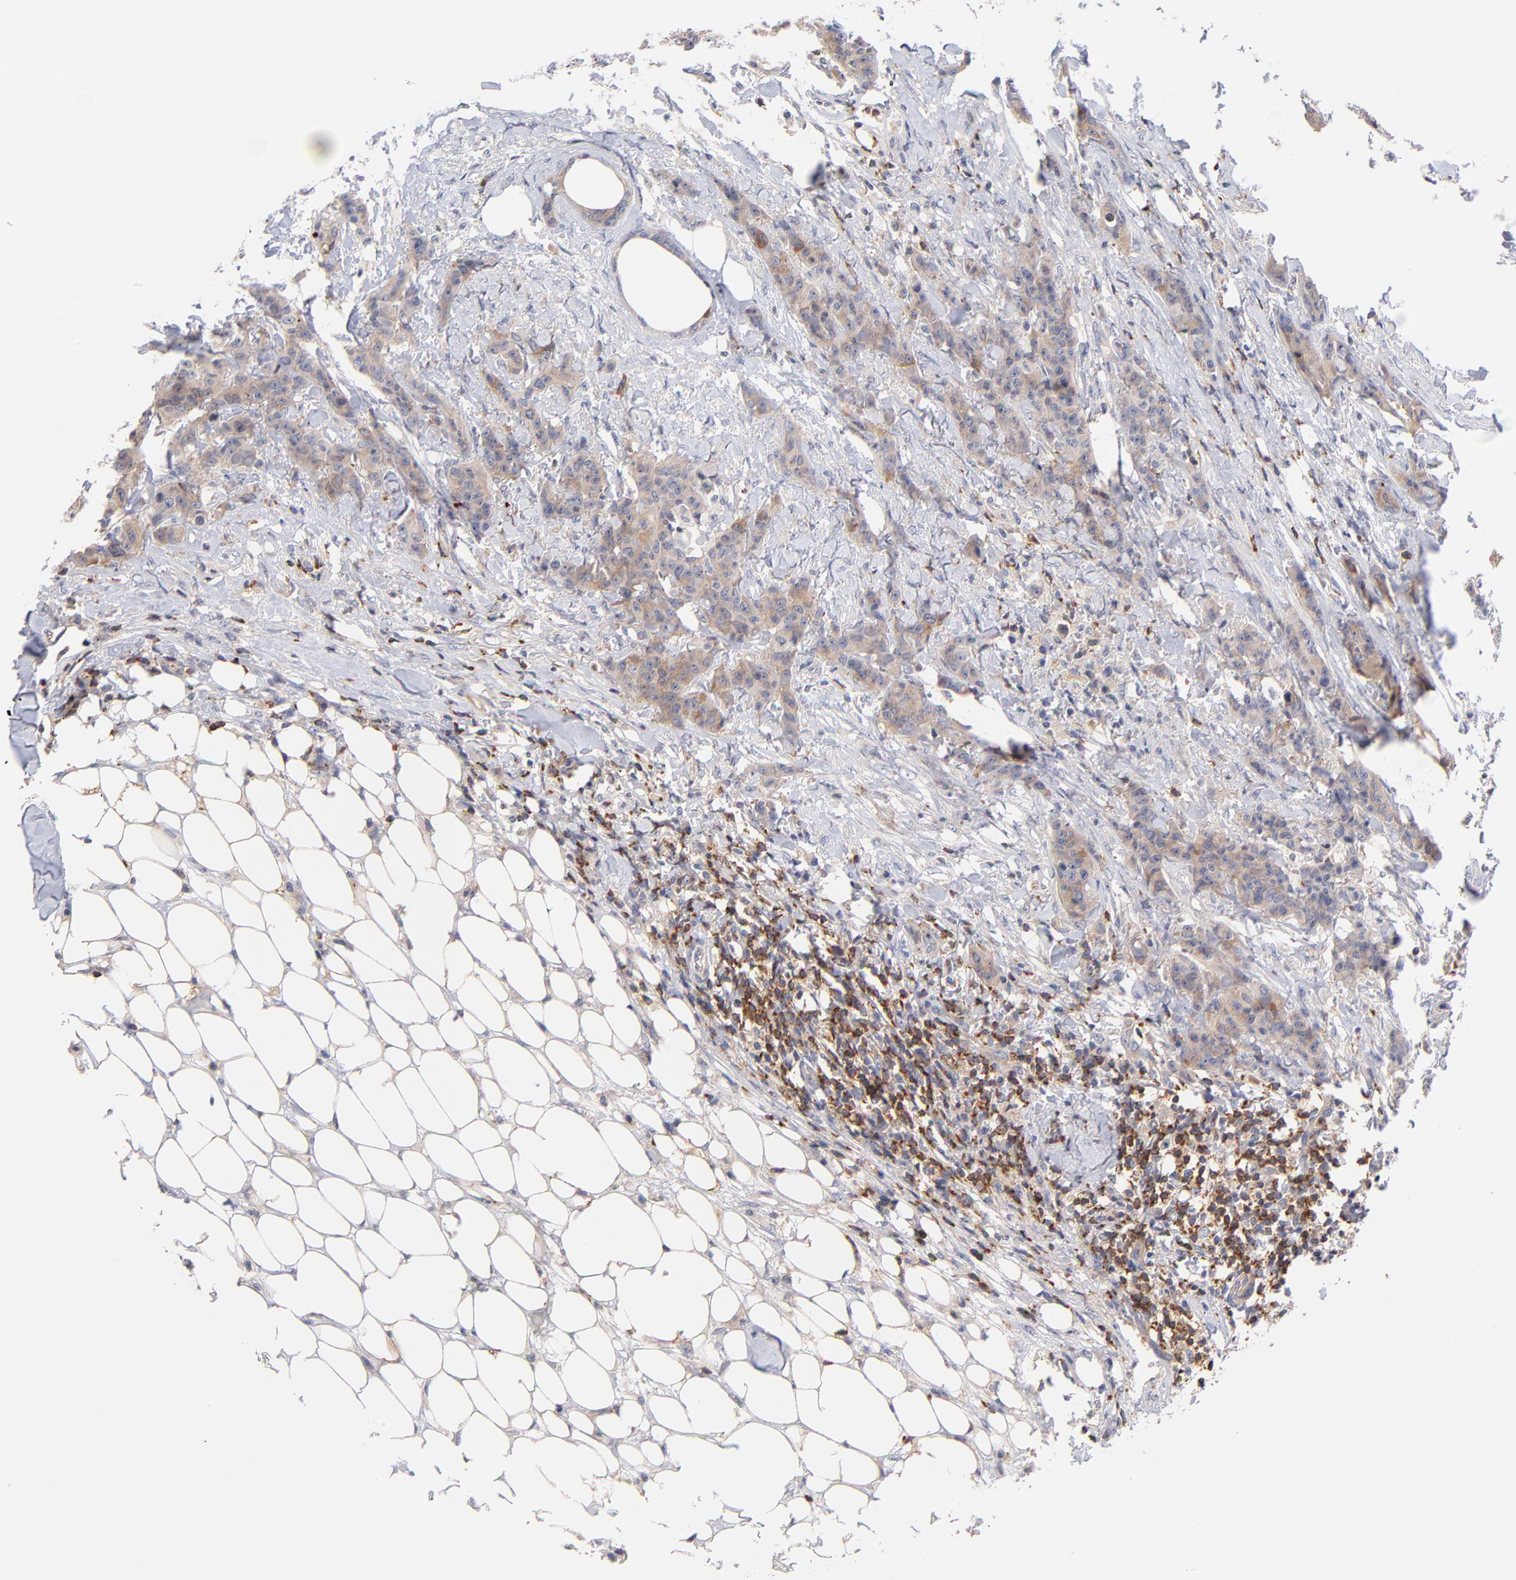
{"staining": {"intensity": "moderate", "quantity": ">75%", "location": "cytoplasmic/membranous"}, "tissue": "breast cancer", "cell_type": "Tumor cells", "image_type": "cancer", "snomed": [{"axis": "morphology", "description": "Duct carcinoma"}, {"axis": "topography", "description": "Breast"}], "caption": "Protein analysis of breast cancer tissue demonstrates moderate cytoplasmic/membranous positivity in approximately >75% of tumor cells.", "gene": "KREMEN2", "patient": {"sex": "female", "age": 40}}